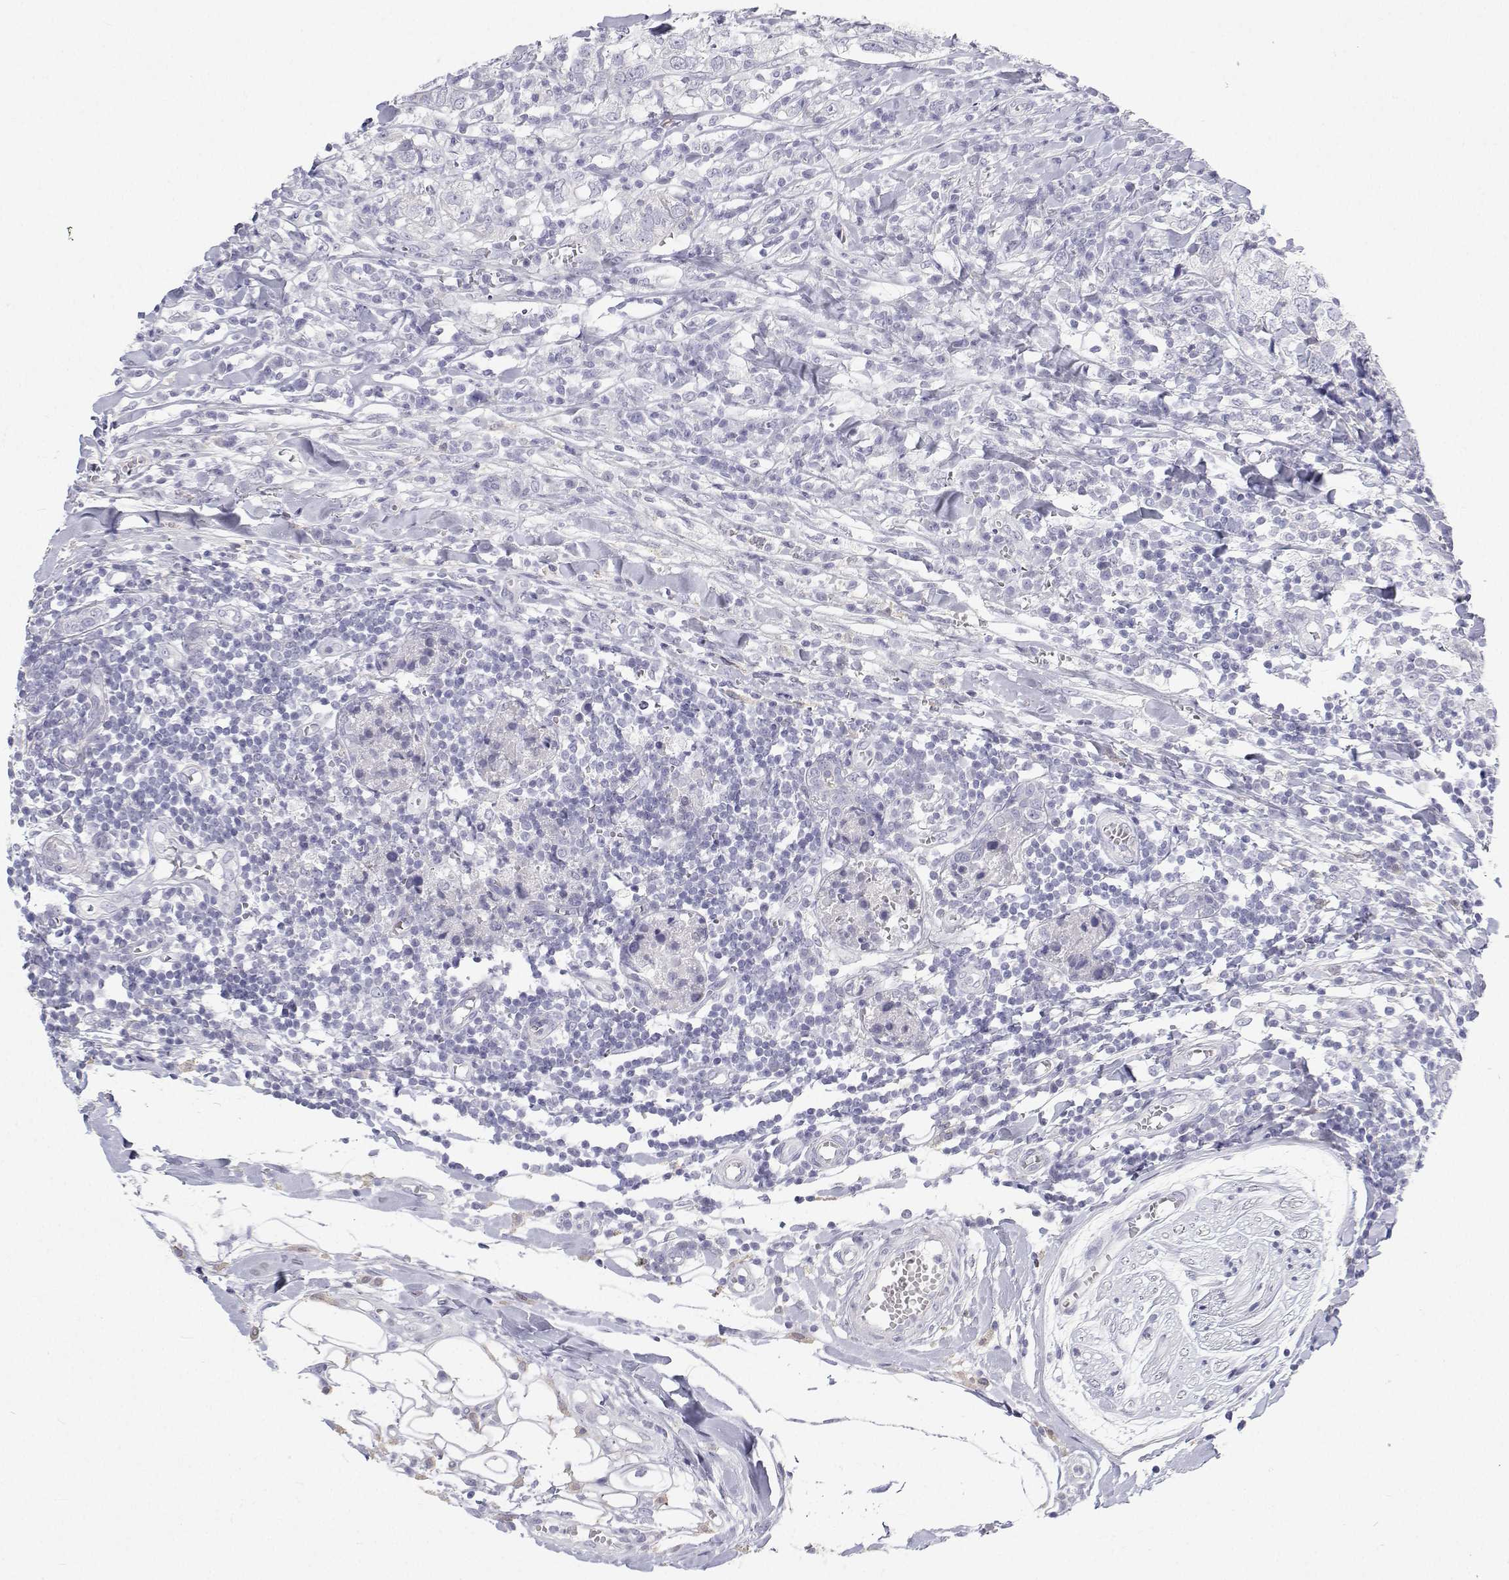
{"staining": {"intensity": "negative", "quantity": "none", "location": "none"}, "tissue": "breast cancer", "cell_type": "Tumor cells", "image_type": "cancer", "snomed": [{"axis": "morphology", "description": "Duct carcinoma"}, {"axis": "topography", "description": "Breast"}], "caption": "Micrograph shows no protein positivity in tumor cells of breast cancer (invasive ductal carcinoma) tissue.", "gene": "TTN", "patient": {"sex": "female", "age": 30}}